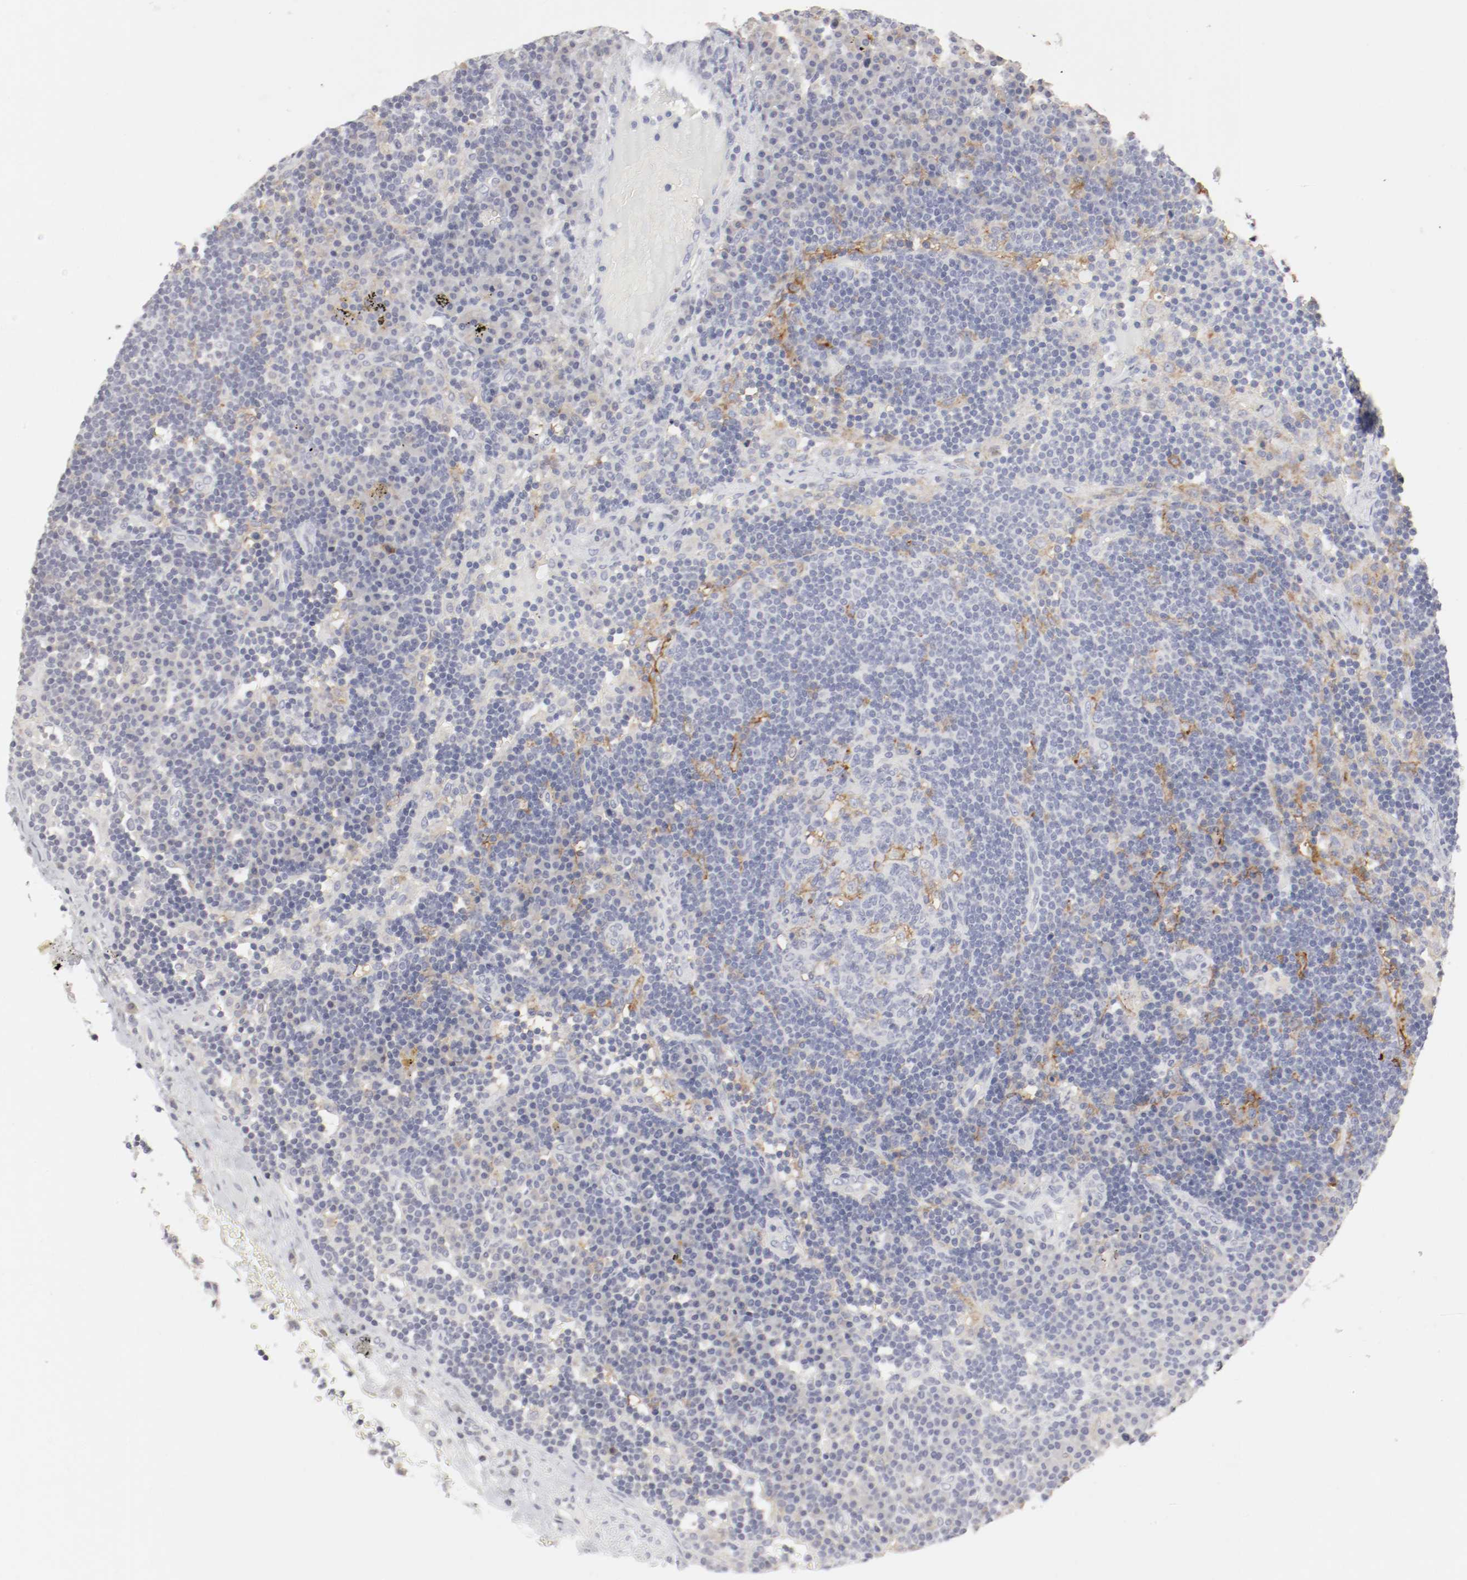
{"staining": {"intensity": "moderate", "quantity": "<25%", "location": "cytoplasmic/membranous"}, "tissue": "lymph node", "cell_type": "Germinal center cells", "image_type": "normal", "snomed": [{"axis": "morphology", "description": "Normal tissue, NOS"}, {"axis": "morphology", "description": "Squamous cell carcinoma, metastatic, NOS"}, {"axis": "topography", "description": "Lymph node"}], "caption": "Immunohistochemical staining of benign human lymph node reveals <25% levels of moderate cytoplasmic/membranous protein expression in about <25% of germinal center cells.", "gene": "ITGAX", "patient": {"sex": "female", "age": 53}}